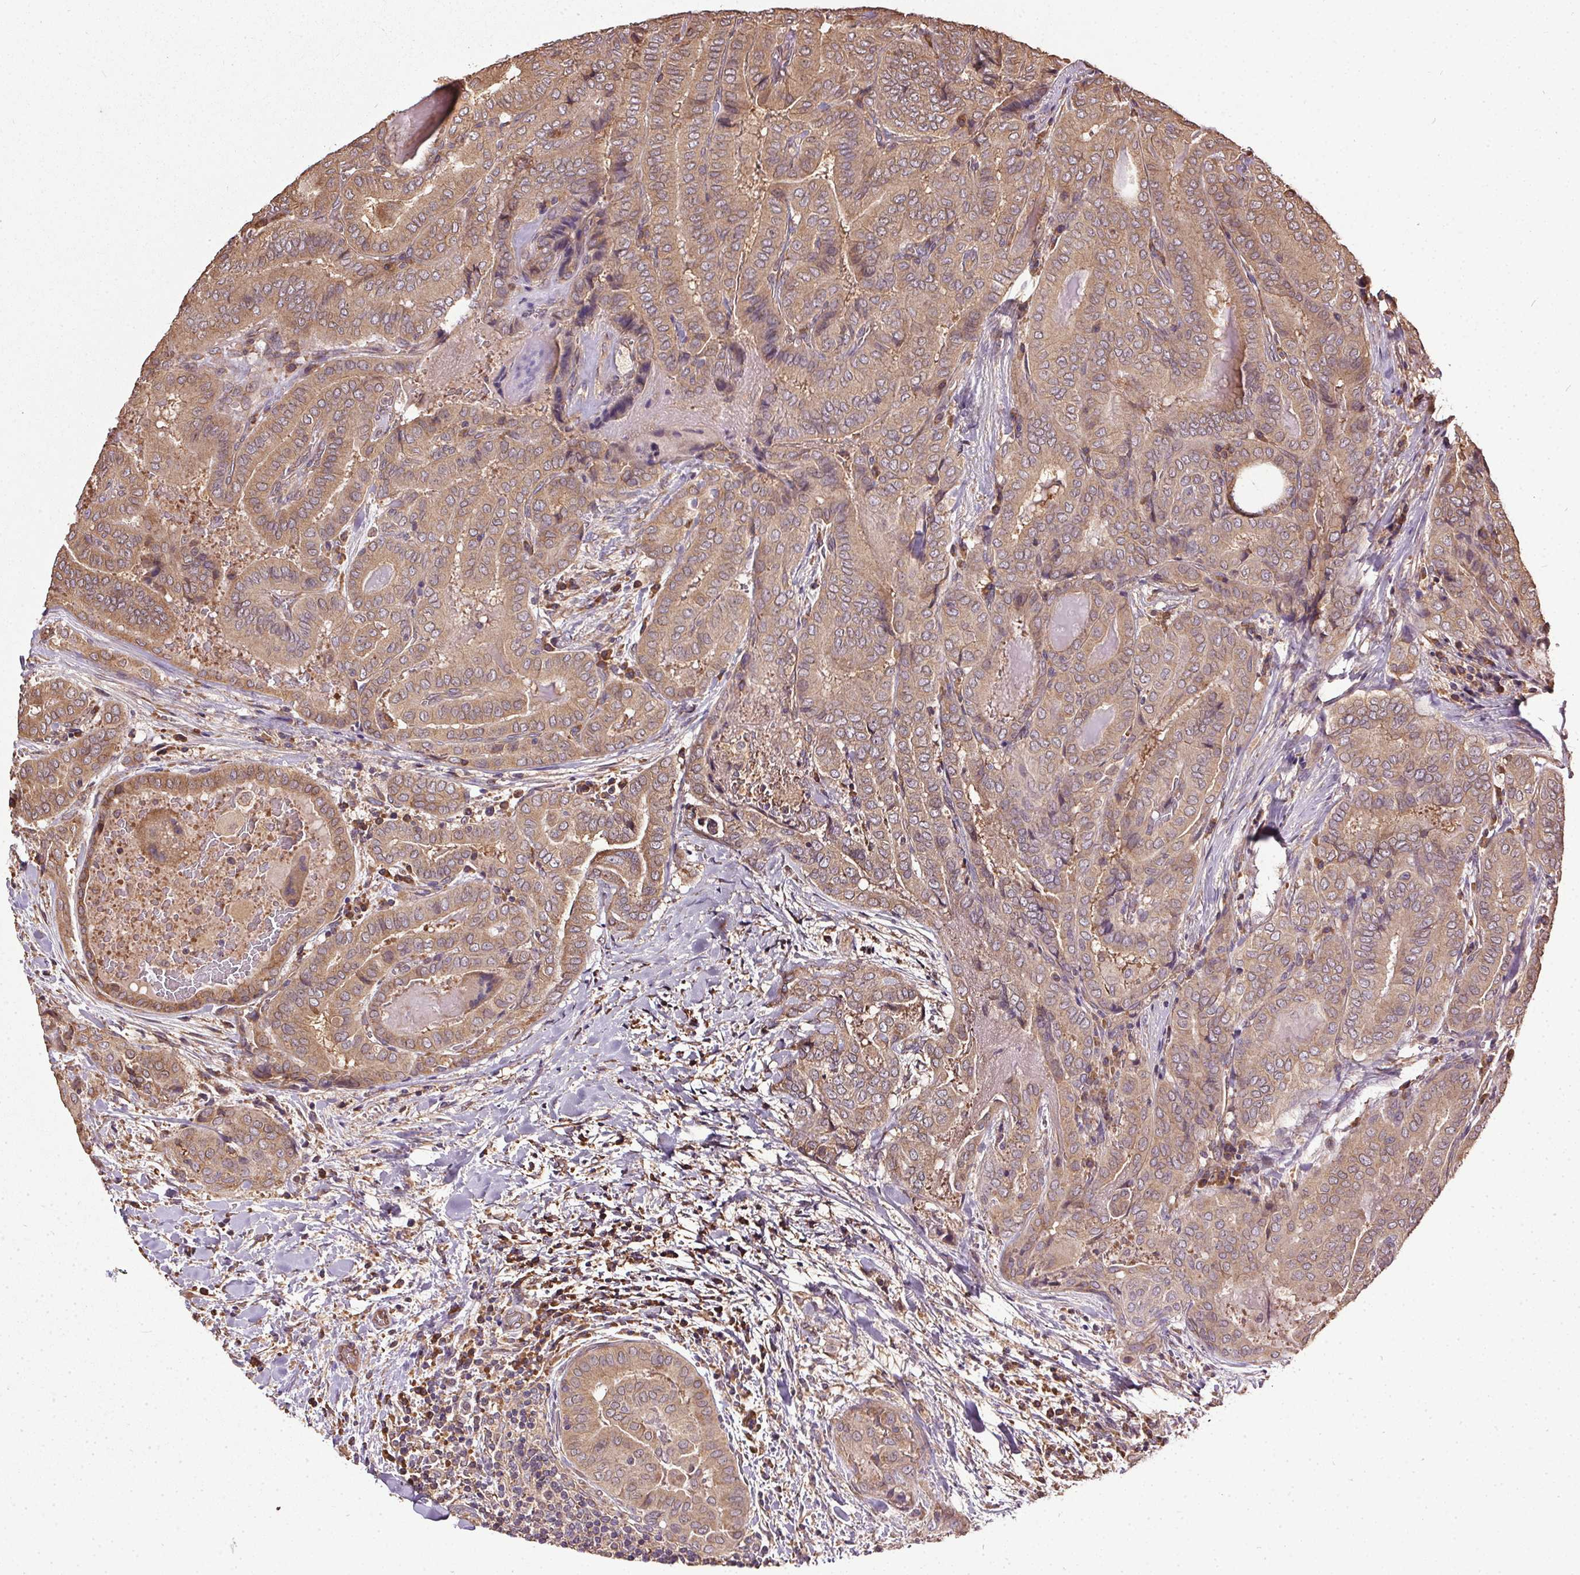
{"staining": {"intensity": "moderate", "quantity": ">75%", "location": "cytoplasmic/membranous"}, "tissue": "thyroid cancer", "cell_type": "Tumor cells", "image_type": "cancer", "snomed": [{"axis": "morphology", "description": "Papillary adenocarcinoma, NOS"}, {"axis": "topography", "description": "Thyroid gland"}], "caption": "High-magnification brightfield microscopy of thyroid cancer (papillary adenocarcinoma) stained with DAB (brown) and counterstained with hematoxylin (blue). tumor cells exhibit moderate cytoplasmic/membranous positivity is appreciated in approximately>75% of cells.", "gene": "EIF2S1", "patient": {"sex": "female", "age": 61}}